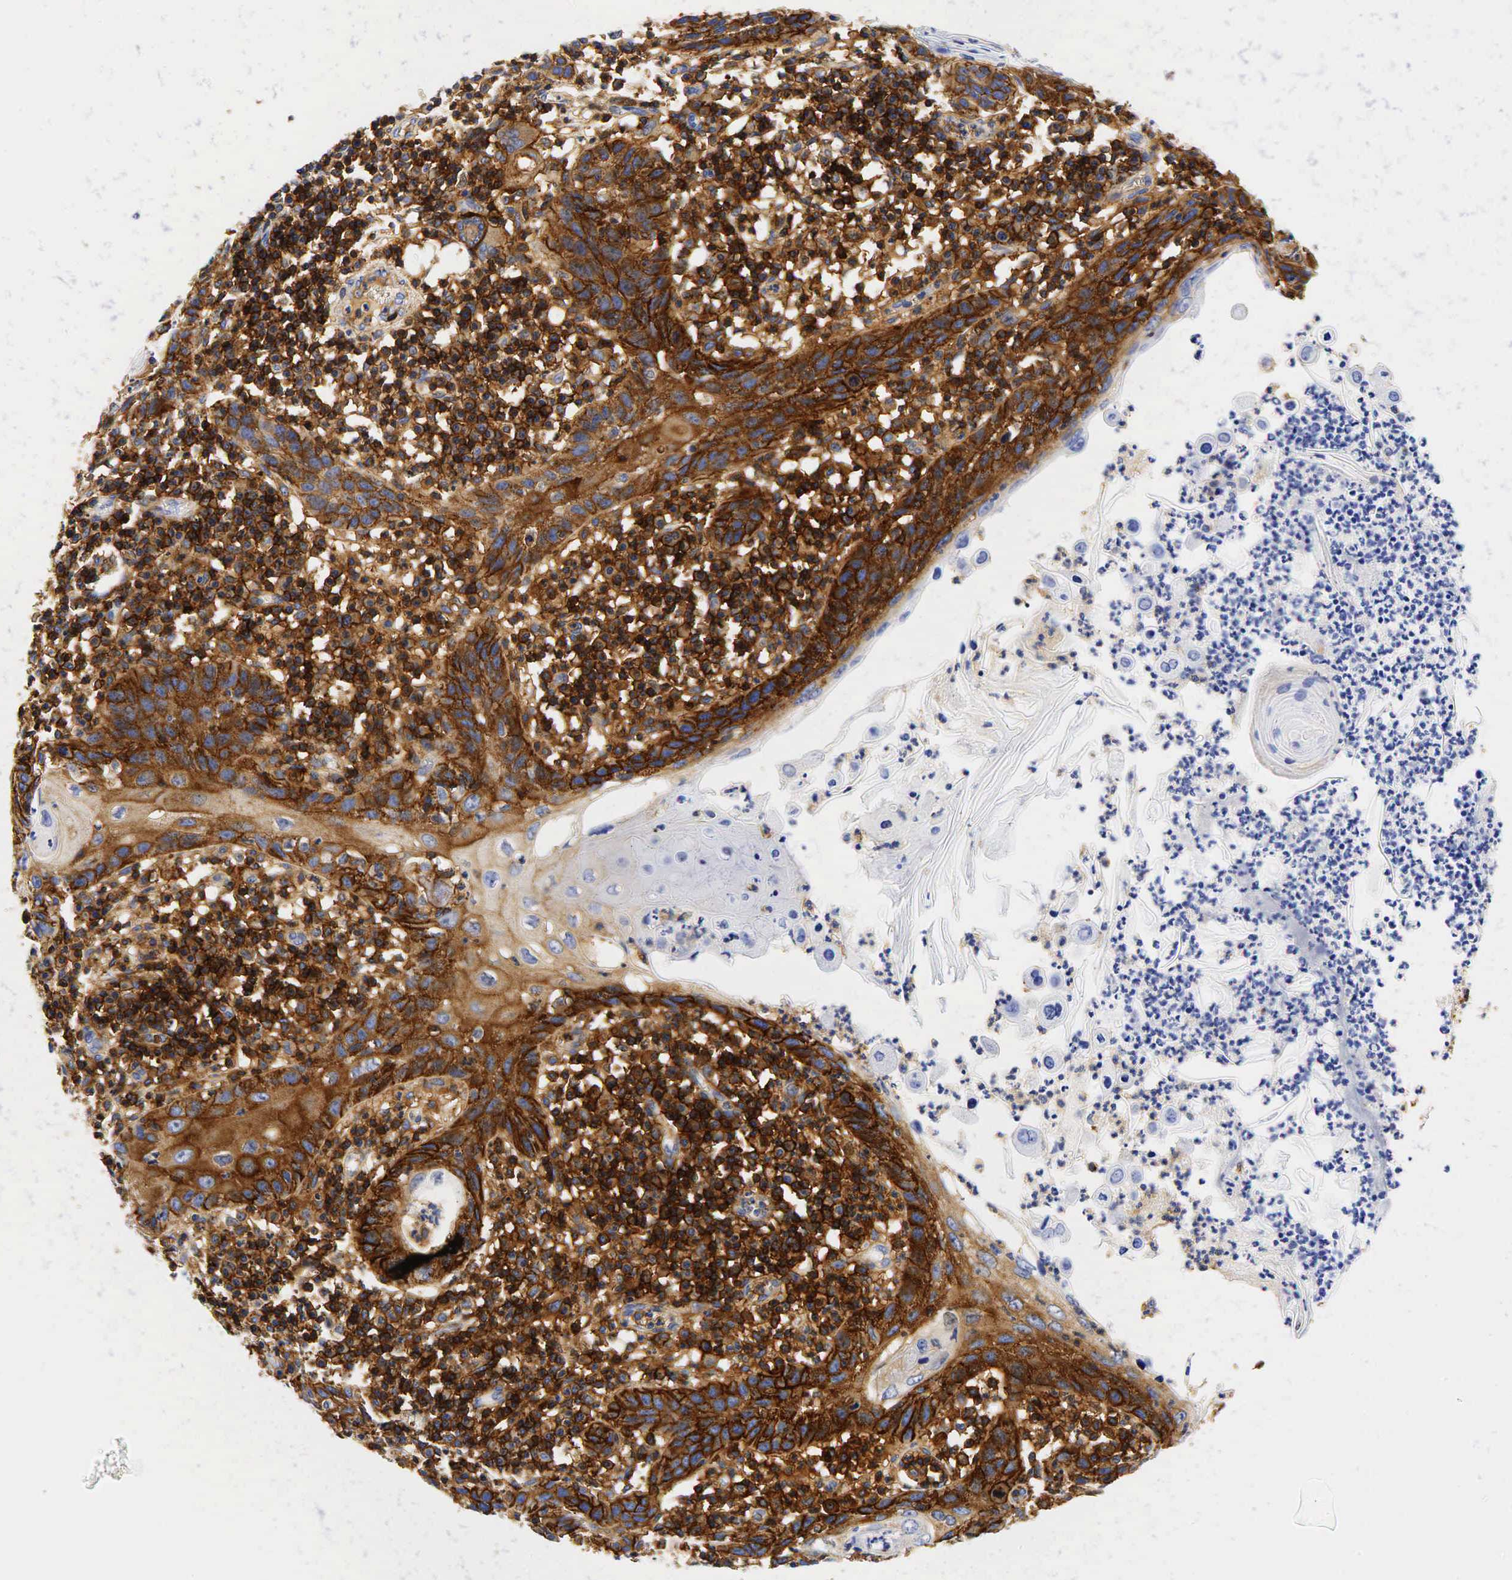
{"staining": {"intensity": "strong", "quantity": ">75%", "location": "cytoplasmic/membranous"}, "tissue": "skin cancer", "cell_type": "Tumor cells", "image_type": "cancer", "snomed": [{"axis": "morphology", "description": "Squamous cell carcinoma, NOS"}, {"axis": "topography", "description": "Skin"}], "caption": "Immunohistochemistry (IHC) (DAB) staining of human squamous cell carcinoma (skin) exhibits strong cytoplasmic/membranous protein staining in approximately >75% of tumor cells. (DAB = brown stain, brightfield microscopy at high magnification).", "gene": "CD44", "patient": {"sex": "female", "age": 74}}